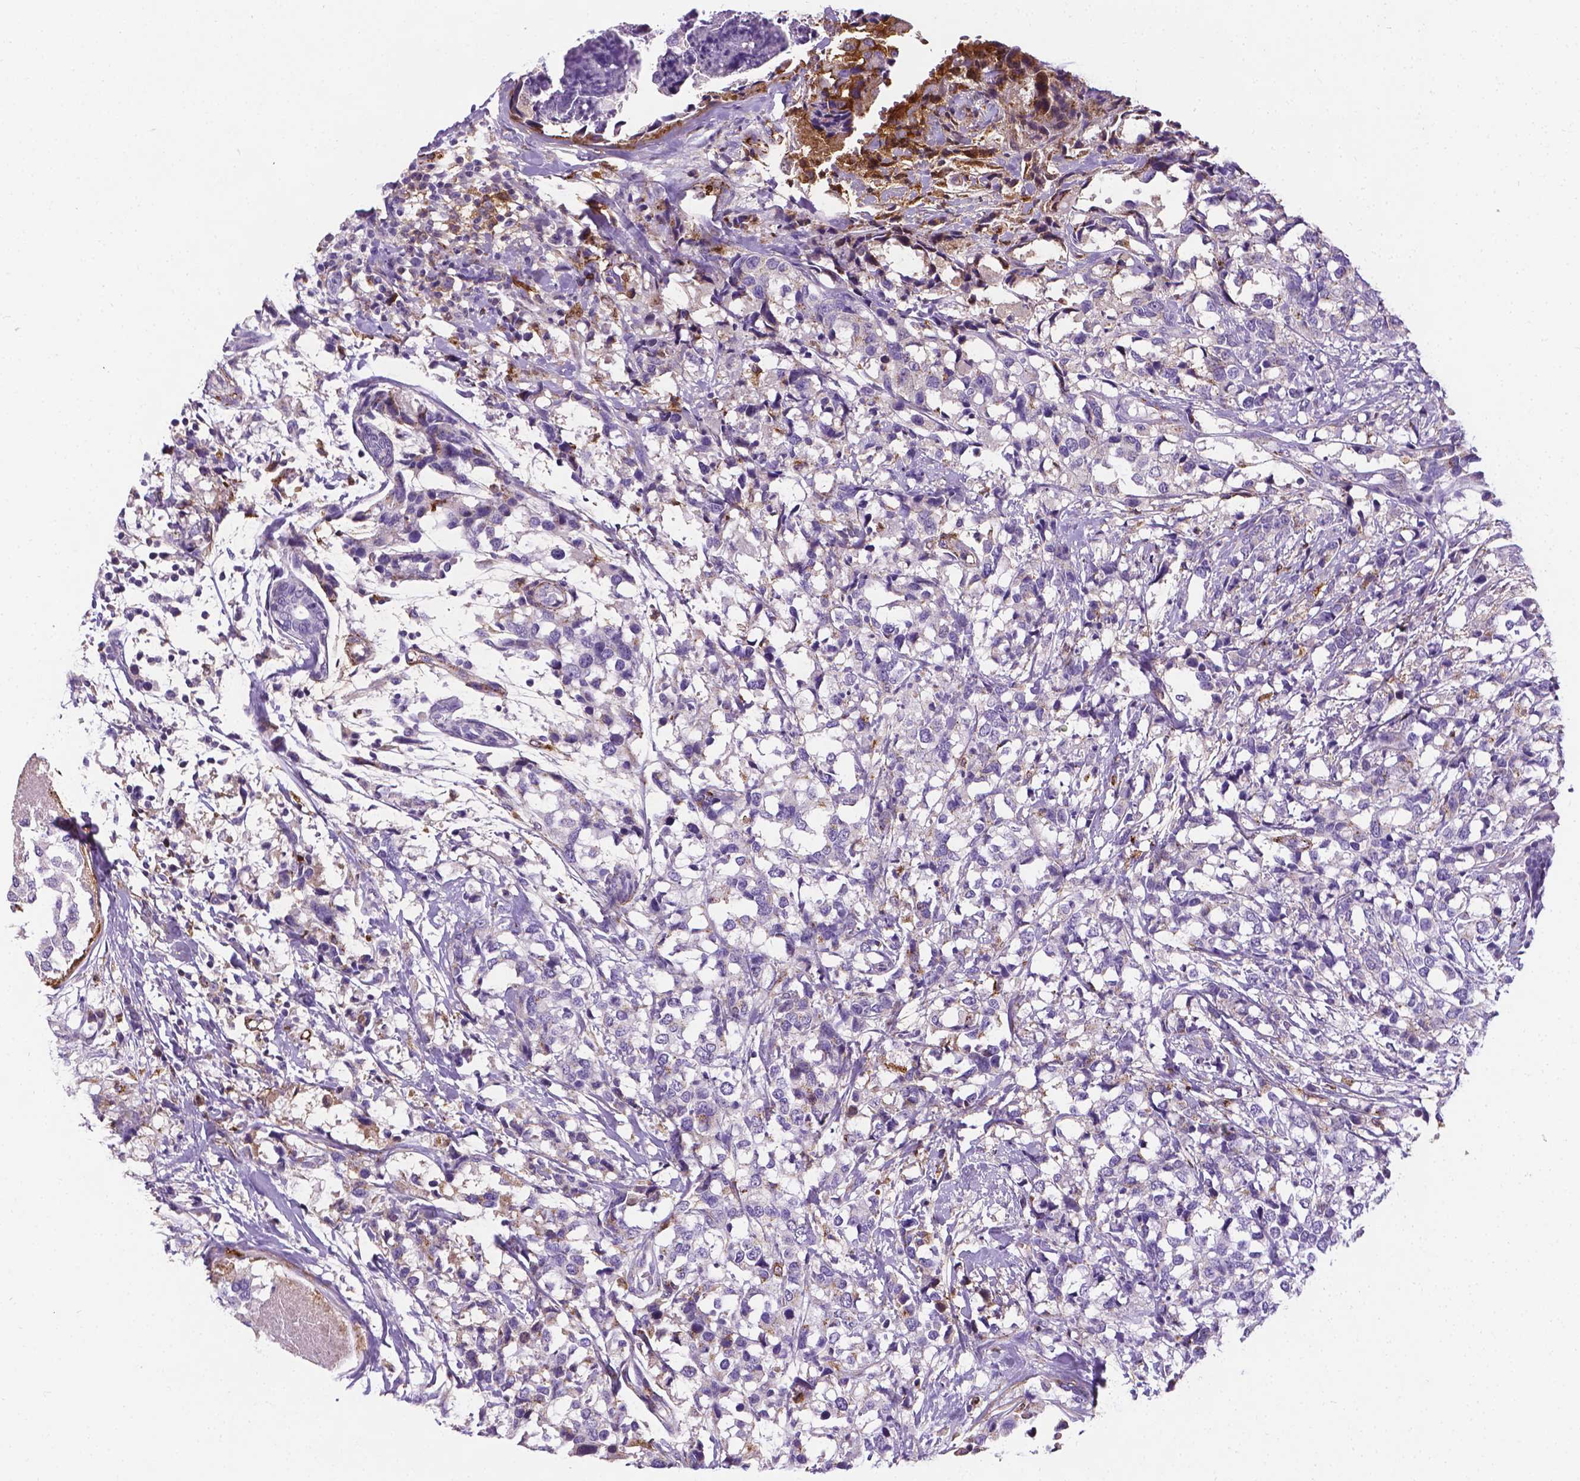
{"staining": {"intensity": "negative", "quantity": "none", "location": "none"}, "tissue": "breast cancer", "cell_type": "Tumor cells", "image_type": "cancer", "snomed": [{"axis": "morphology", "description": "Lobular carcinoma"}, {"axis": "topography", "description": "Breast"}], "caption": "Immunohistochemistry (IHC) histopathology image of human breast cancer stained for a protein (brown), which exhibits no positivity in tumor cells.", "gene": "APOE", "patient": {"sex": "female", "age": 59}}